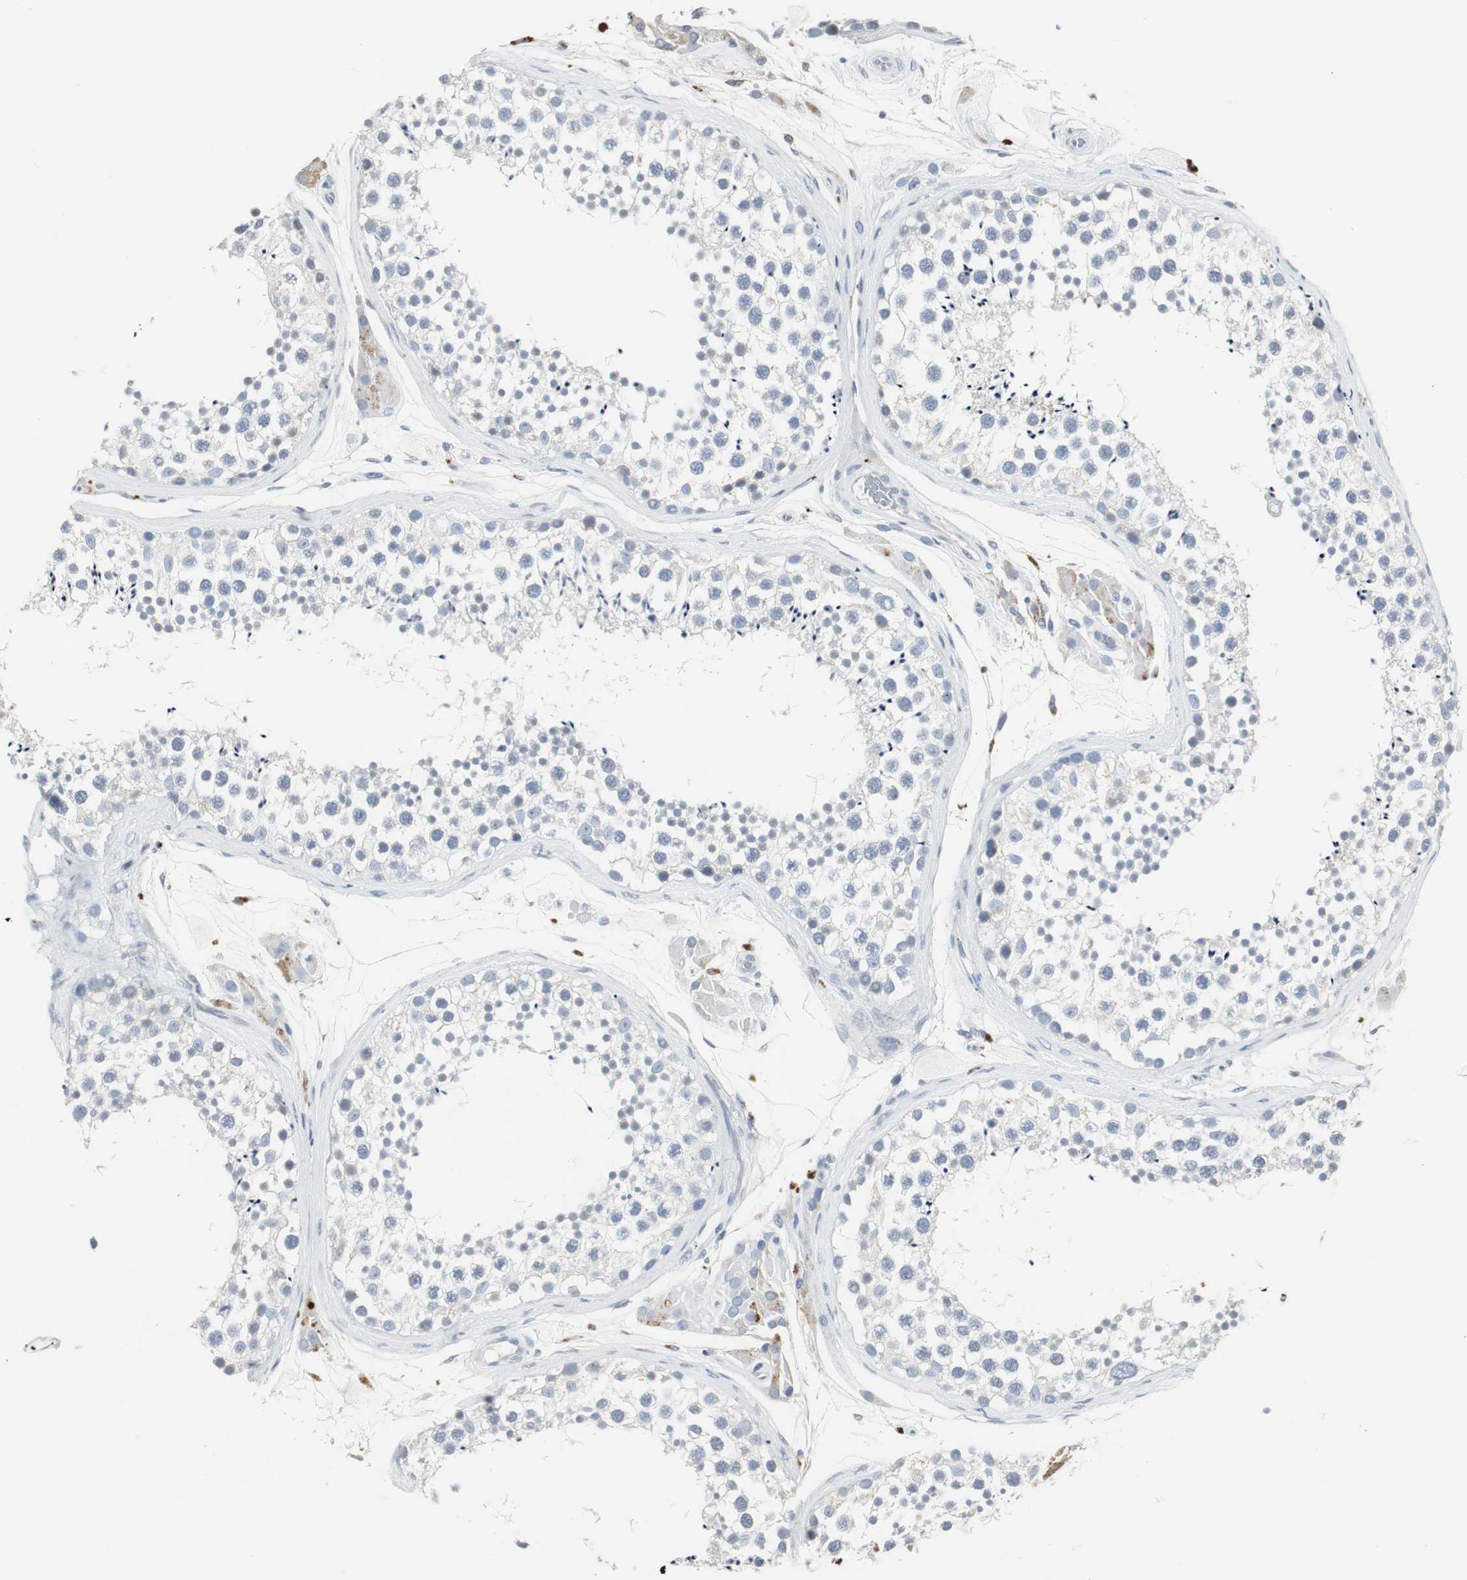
{"staining": {"intensity": "negative", "quantity": "none", "location": "none"}, "tissue": "testis", "cell_type": "Cells in seminiferous ducts", "image_type": "normal", "snomed": [{"axis": "morphology", "description": "Normal tissue, NOS"}, {"axis": "topography", "description": "Testis"}], "caption": "Cells in seminiferous ducts show no significant protein staining in unremarkable testis. (Stains: DAB IHC with hematoxylin counter stain, Microscopy: brightfield microscopy at high magnification).", "gene": "PI15", "patient": {"sex": "male", "age": 46}}